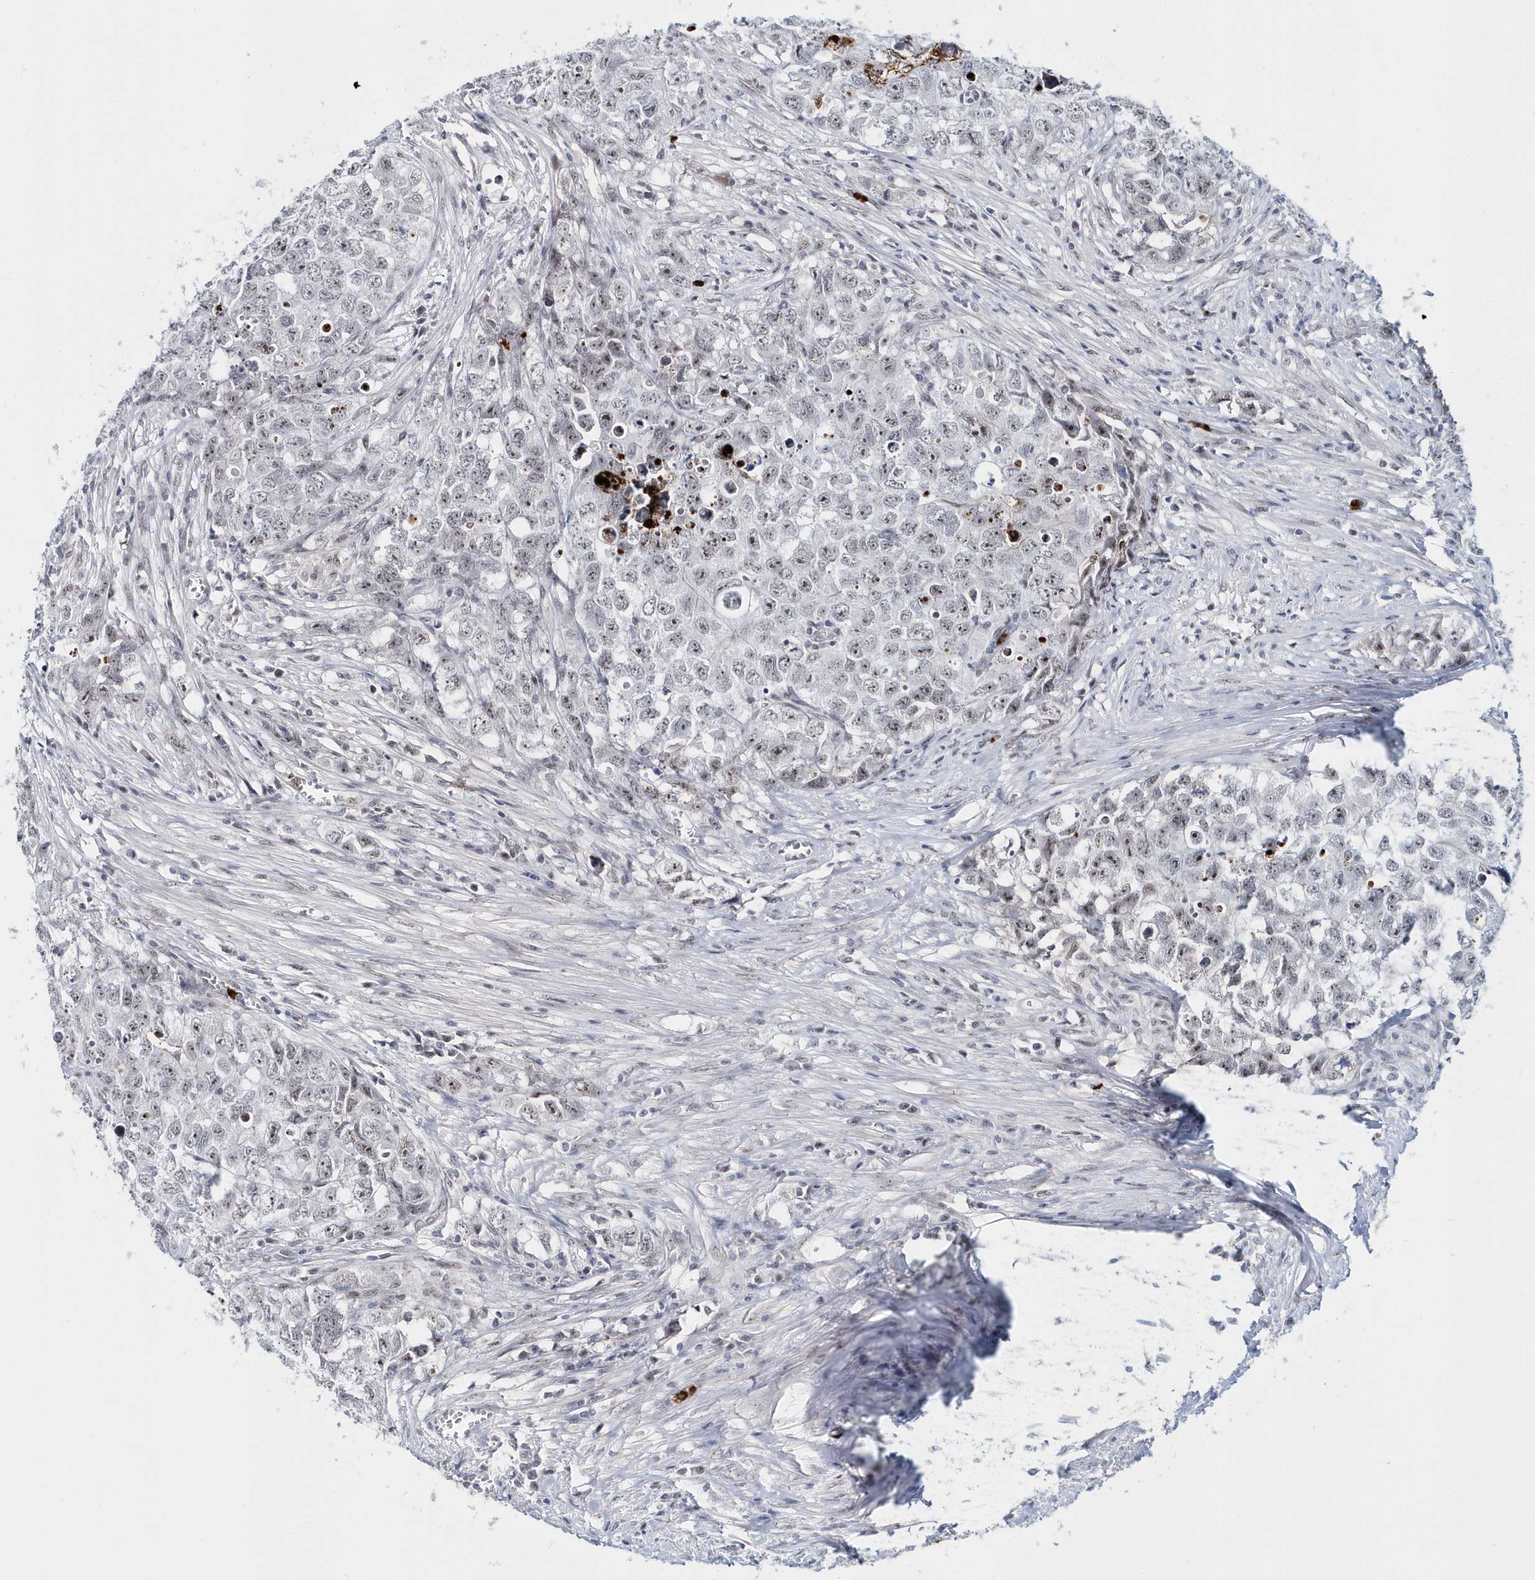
{"staining": {"intensity": "weak", "quantity": "<25%", "location": "nuclear"}, "tissue": "testis cancer", "cell_type": "Tumor cells", "image_type": "cancer", "snomed": [{"axis": "morphology", "description": "Seminoma, NOS"}, {"axis": "morphology", "description": "Carcinoma, Embryonal, NOS"}, {"axis": "topography", "description": "Testis"}], "caption": "Testis embryonal carcinoma stained for a protein using immunohistochemistry exhibits no expression tumor cells.", "gene": "ASCL4", "patient": {"sex": "male", "age": 43}}